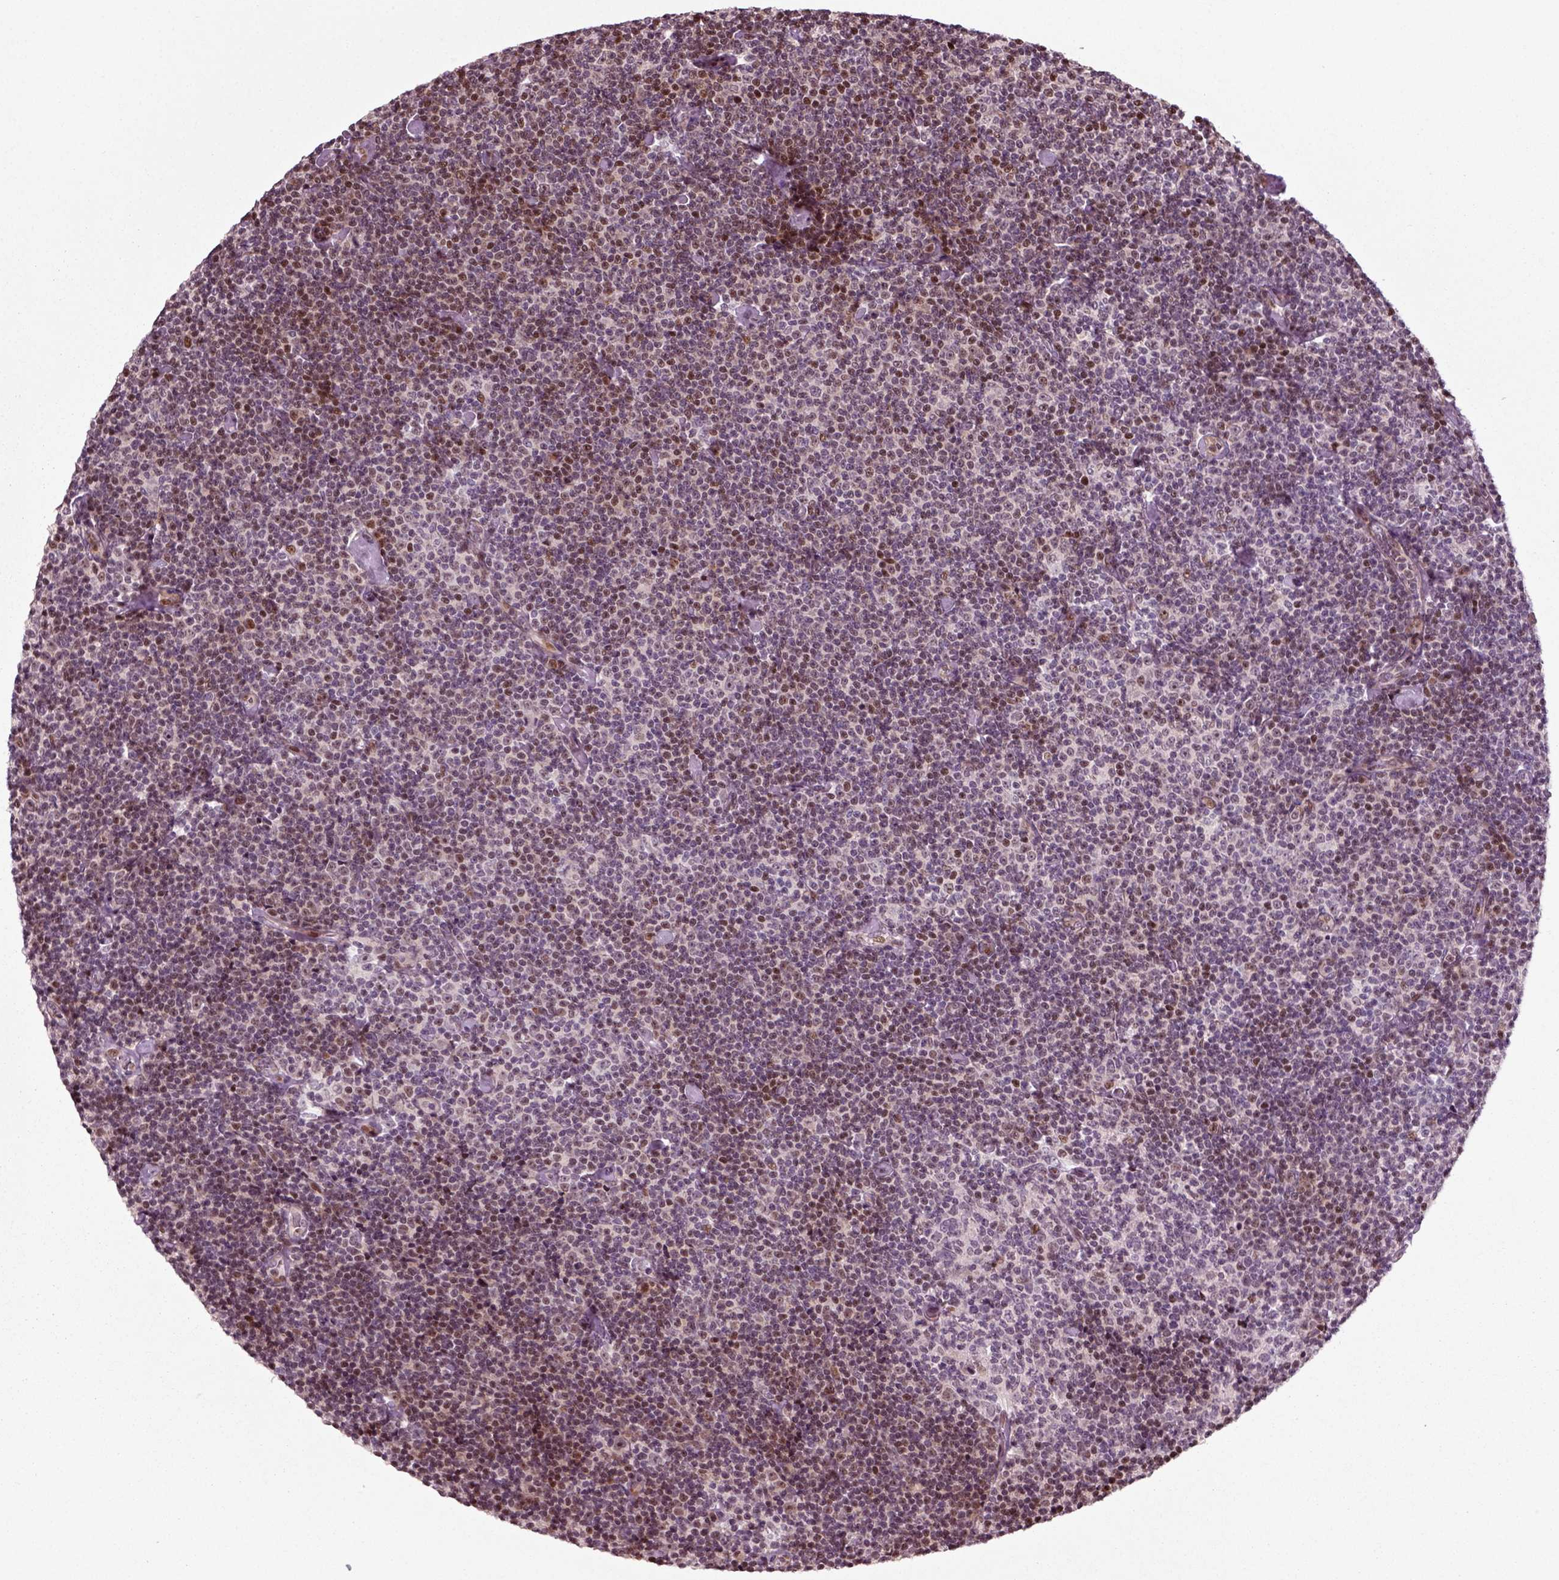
{"staining": {"intensity": "negative", "quantity": "none", "location": "none"}, "tissue": "lymphoma", "cell_type": "Tumor cells", "image_type": "cancer", "snomed": [{"axis": "morphology", "description": "Malignant lymphoma, non-Hodgkin's type, Low grade"}, {"axis": "topography", "description": "Lymph node"}], "caption": "DAB immunohistochemical staining of human lymphoma exhibits no significant positivity in tumor cells.", "gene": "CDC14A", "patient": {"sex": "male", "age": 81}}